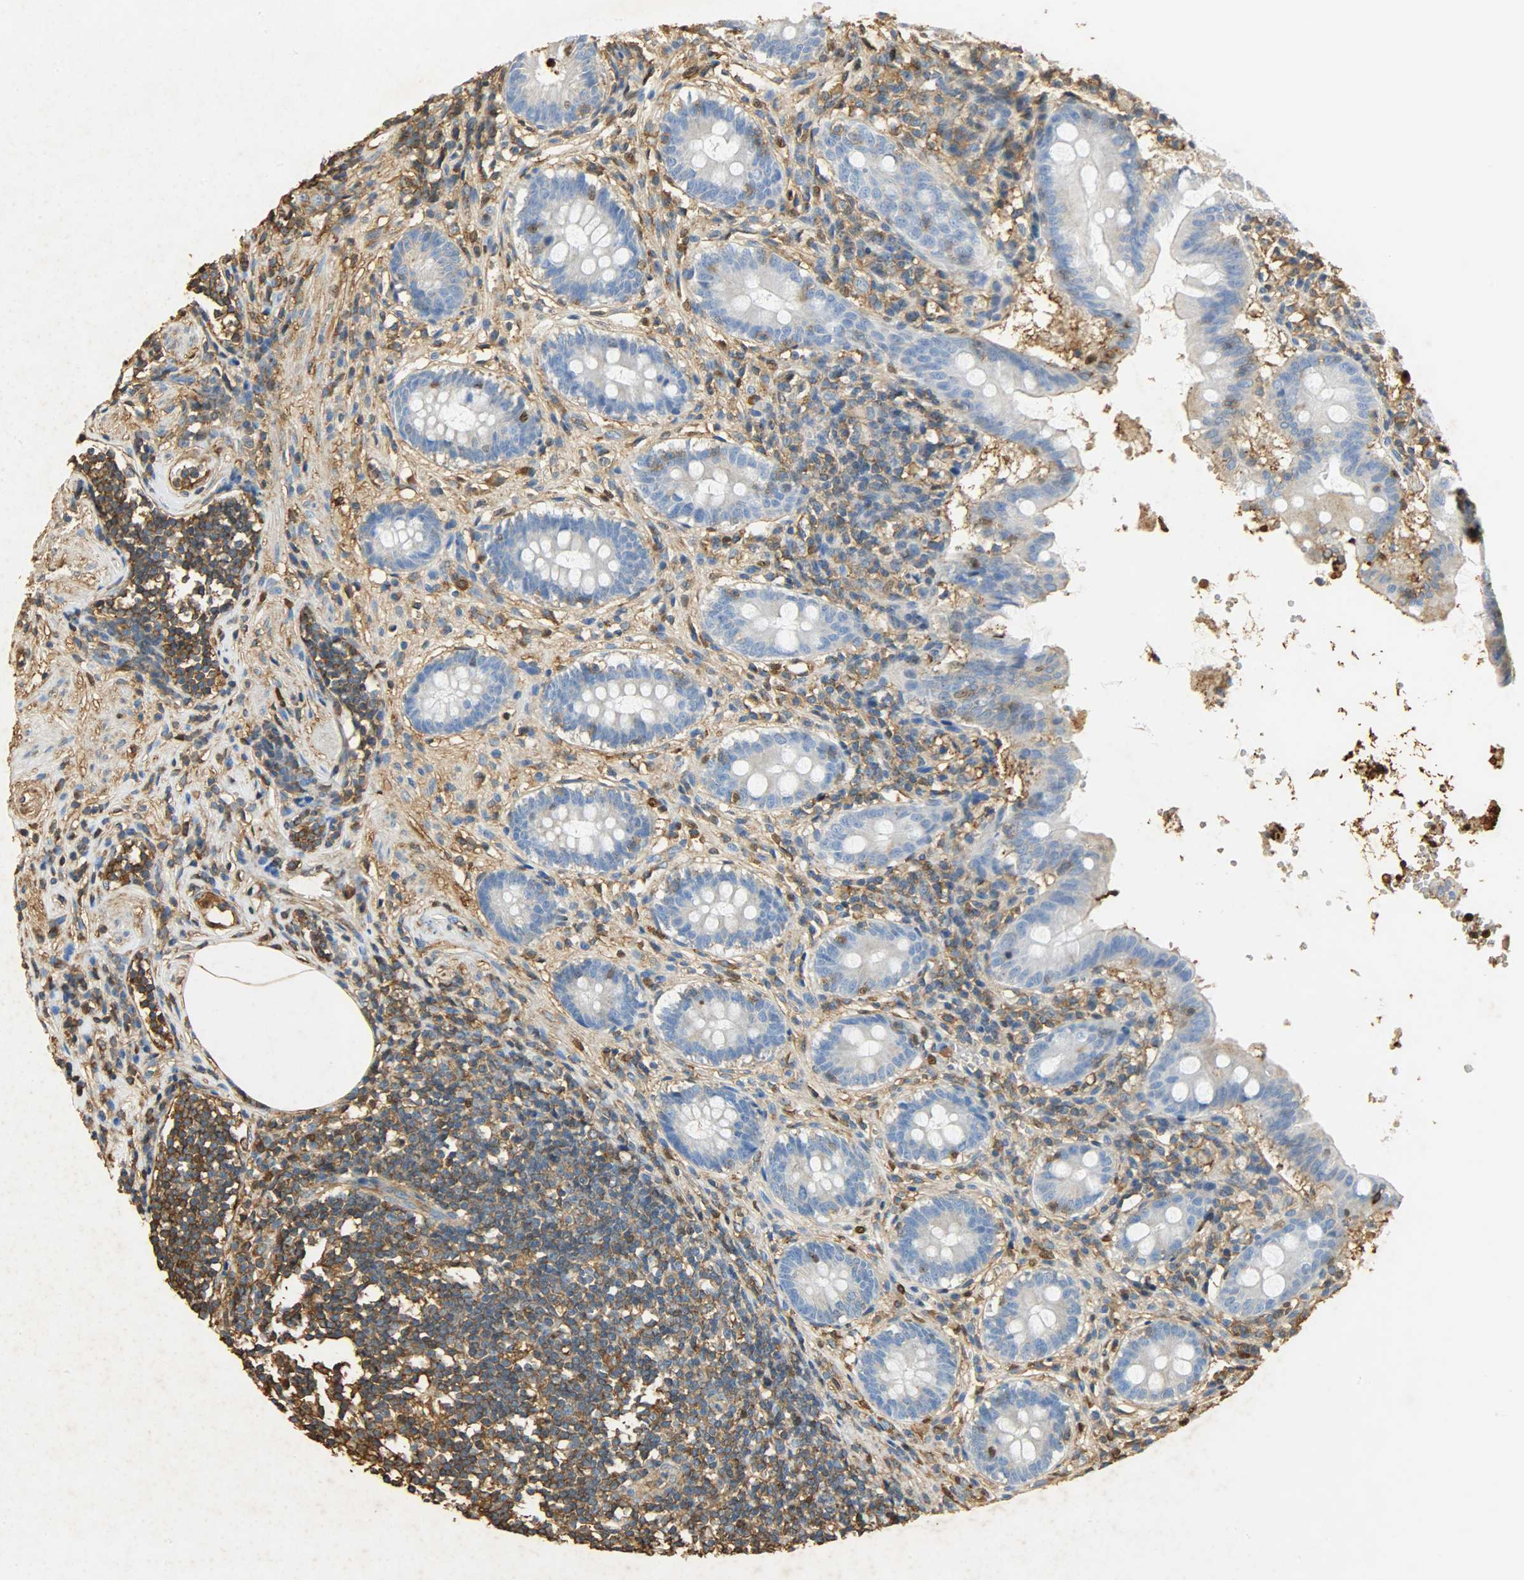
{"staining": {"intensity": "moderate", "quantity": "<25%", "location": "cytoplasmic/membranous"}, "tissue": "appendix", "cell_type": "Glandular cells", "image_type": "normal", "snomed": [{"axis": "morphology", "description": "Normal tissue, NOS"}, {"axis": "topography", "description": "Appendix"}], "caption": "Moderate cytoplasmic/membranous positivity is present in about <25% of glandular cells in normal appendix.", "gene": "ANXA6", "patient": {"sex": "female", "age": 50}}